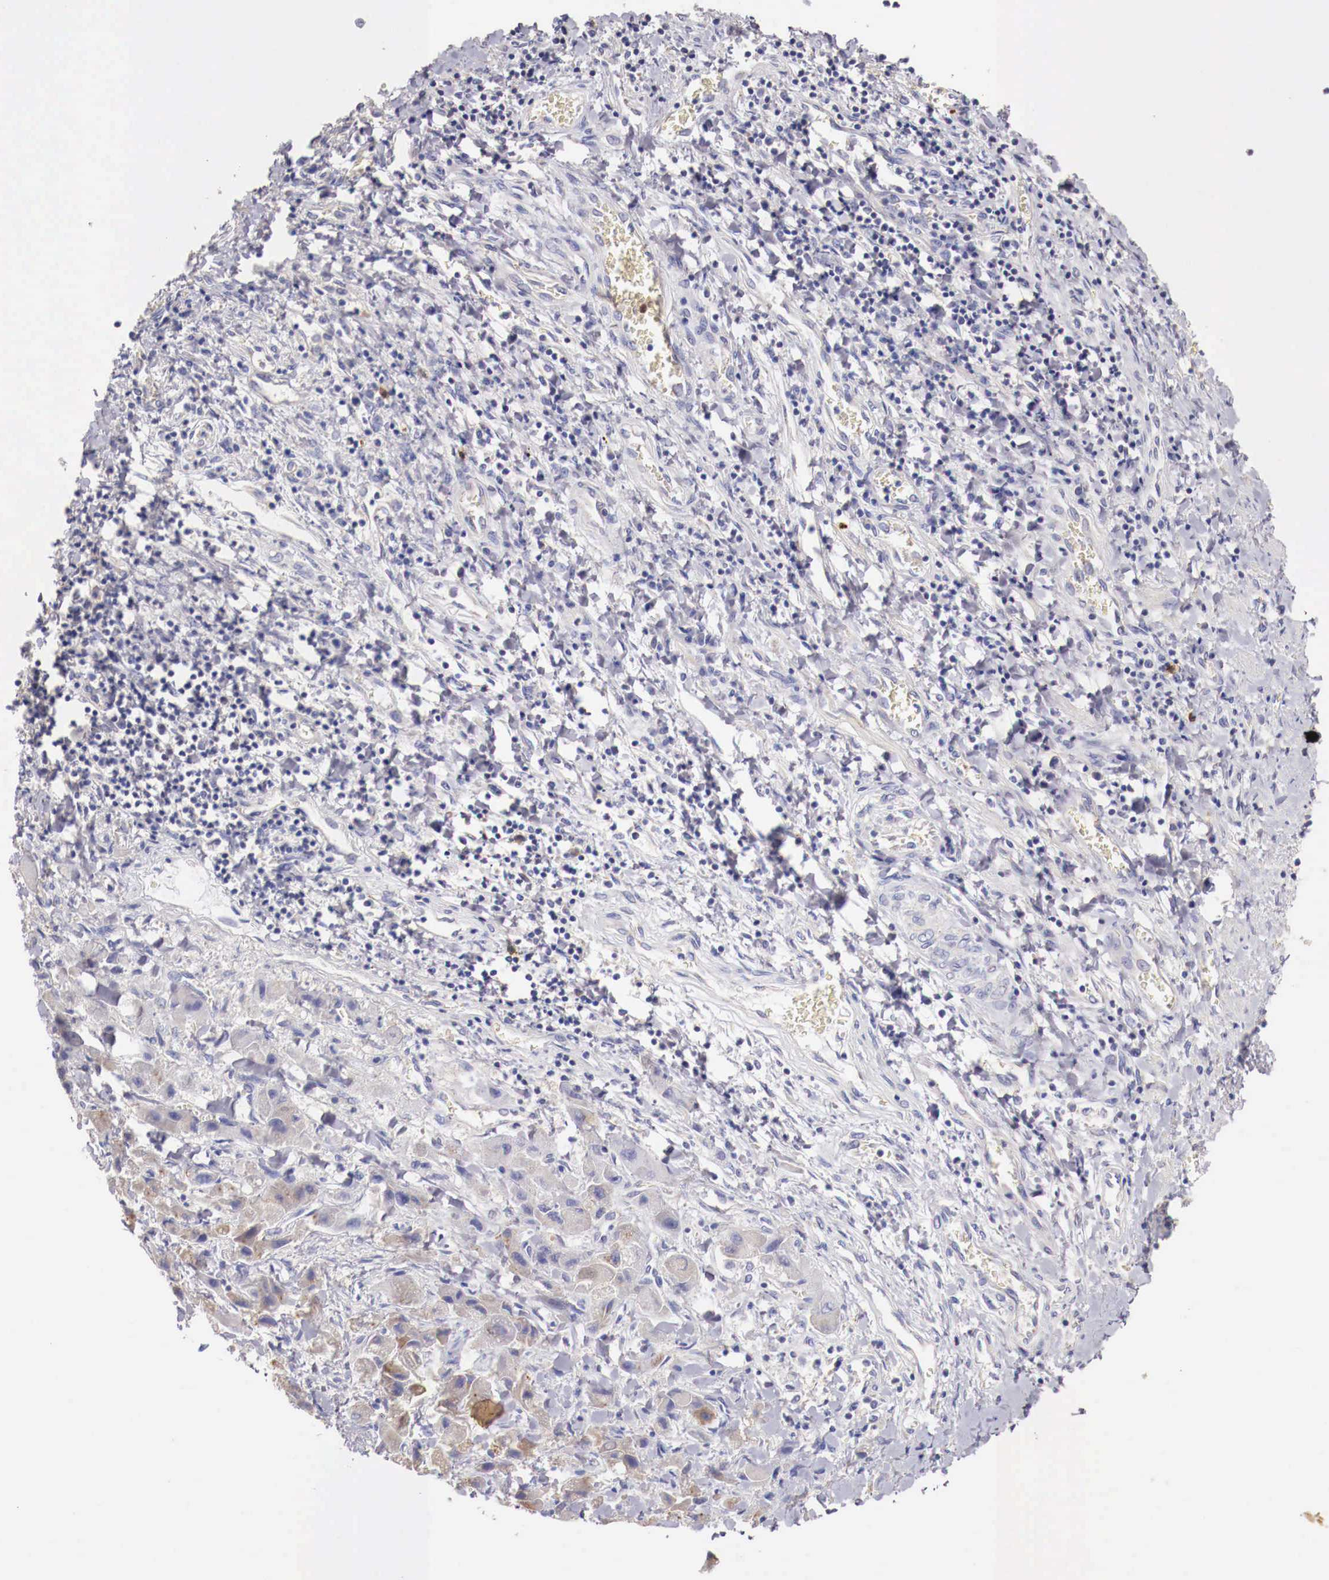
{"staining": {"intensity": "weak", "quantity": "<25%", "location": "cytoplasmic/membranous"}, "tissue": "liver cancer", "cell_type": "Tumor cells", "image_type": "cancer", "snomed": [{"axis": "morphology", "description": "Carcinoma, Hepatocellular, NOS"}, {"axis": "topography", "description": "Liver"}], "caption": "A high-resolution photomicrograph shows immunohistochemistry staining of liver hepatocellular carcinoma, which reveals no significant staining in tumor cells.", "gene": "PITPNA", "patient": {"sex": "male", "age": 24}}